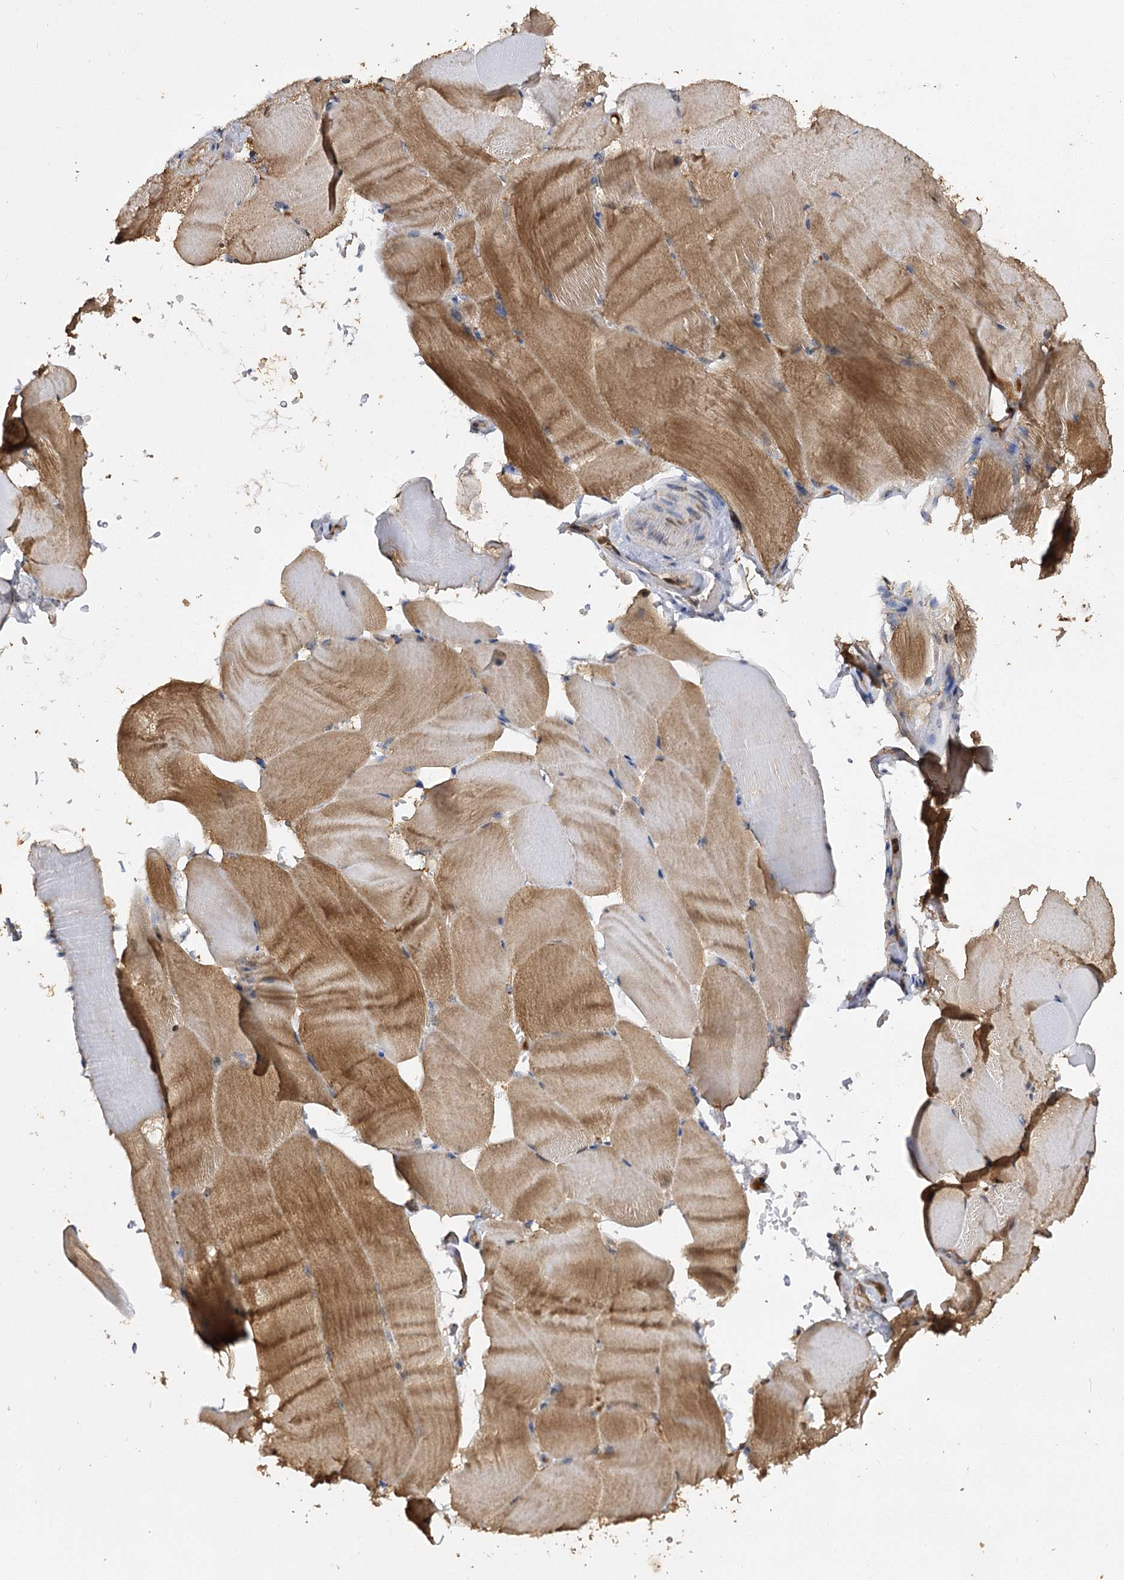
{"staining": {"intensity": "moderate", "quantity": ">75%", "location": "cytoplasmic/membranous"}, "tissue": "skeletal muscle", "cell_type": "Myocytes", "image_type": "normal", "snomed": [{"axis": "morphology", "description": "Normal tissue, NOS"}, {"axis": "topography", "description": "Skeletal muscle"}, {"axis": "topography", "description": "Parathyroid gland"}], "caption": "IHC of unremarkable skeletal muscle reveals medium levels of moderate cytoplasmic/membranous expression in approximately >75% of myocytes. Immunohistochemistry stains the protein of interest in brown and the nuclei are stained blue.", "gene": "ARL13A", "patient": {"sex": "female", "age": 37}}